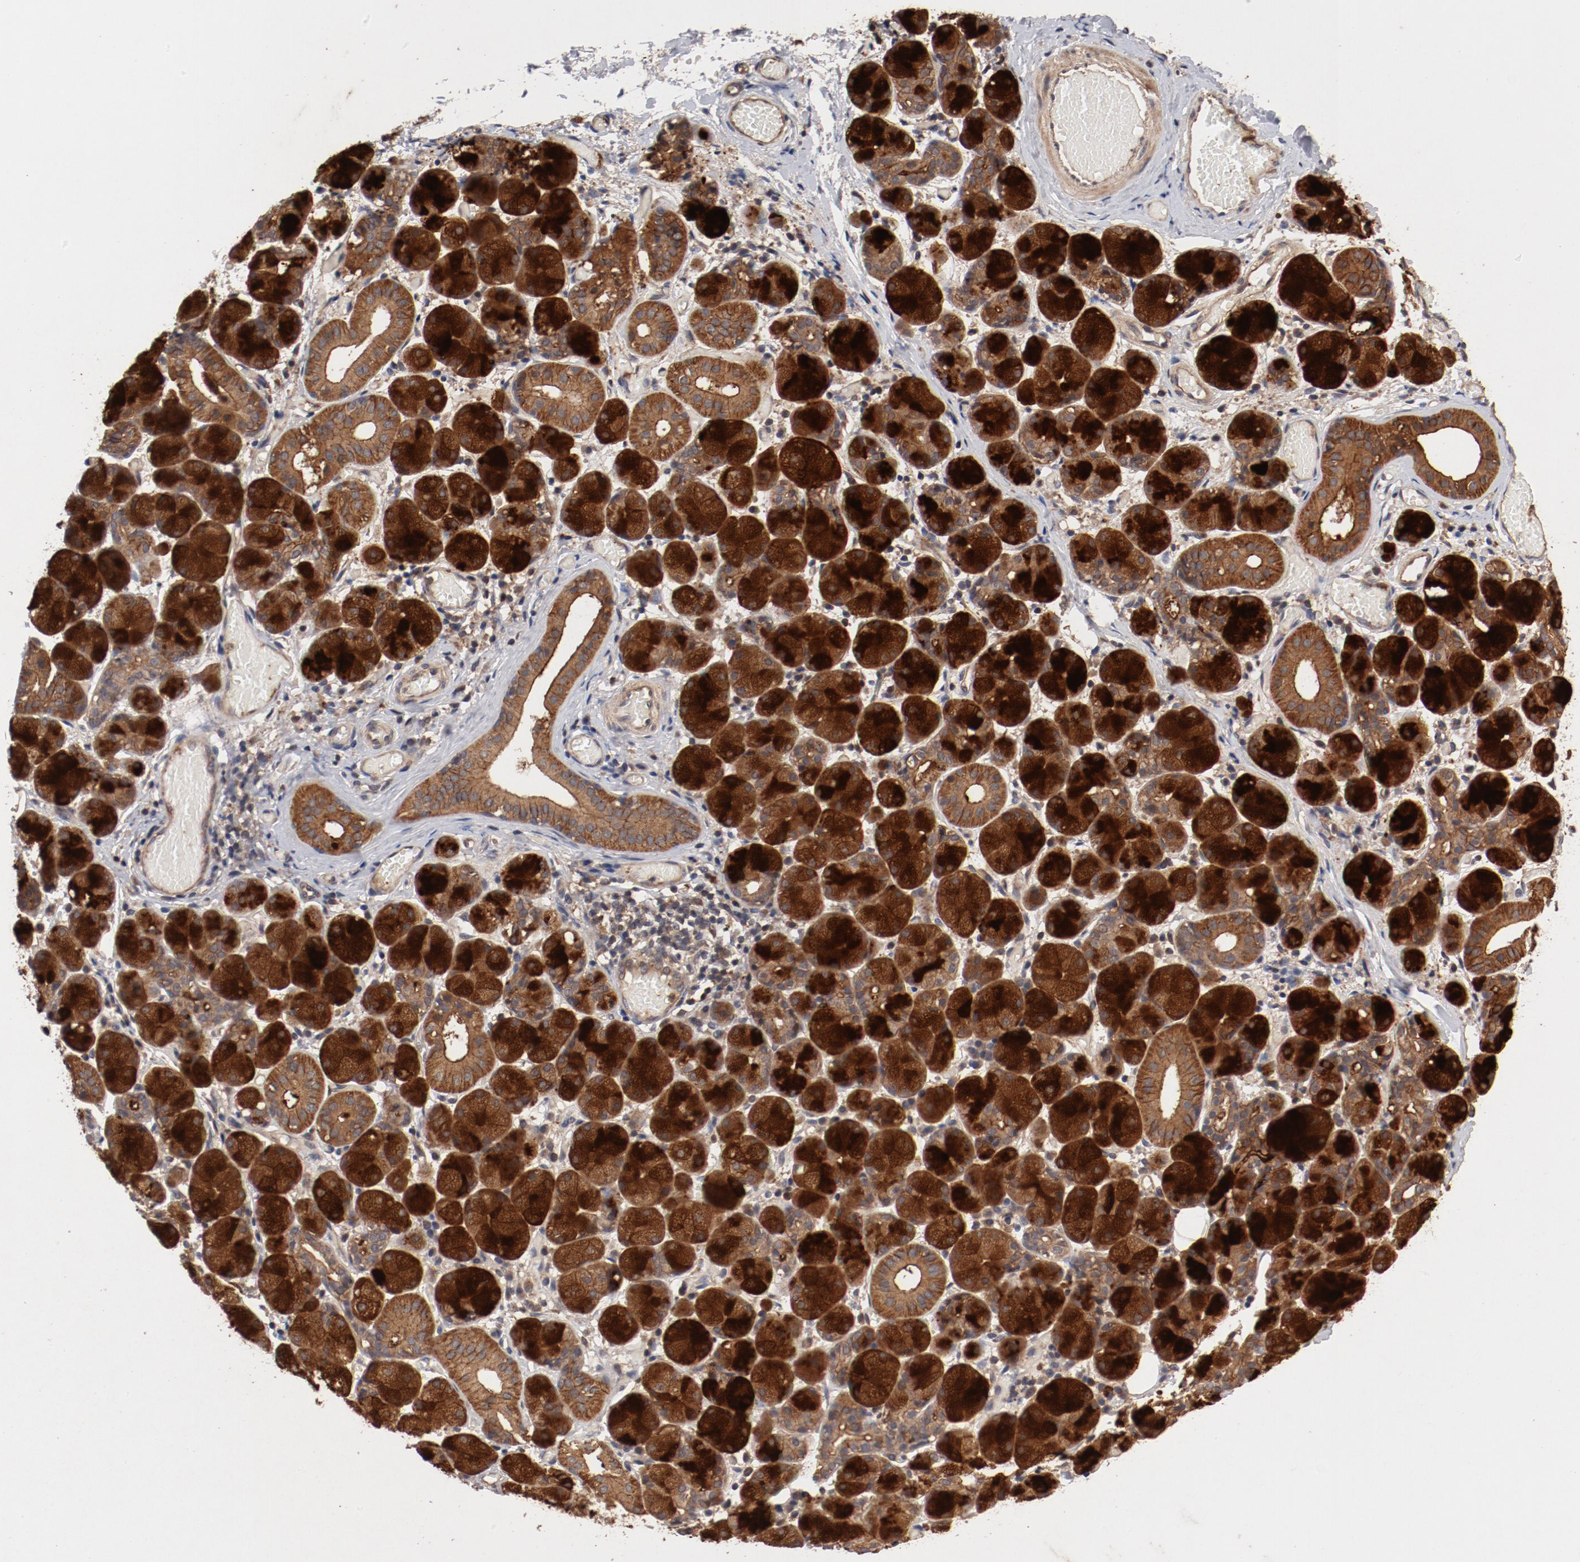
{"staining": {"intensity": "strong", "quantity": ">75%", "location": "cytoplasmic/membranous"}, "tissue": "salivary gland", "cell_type": "Glandular cells", "image_type": "normal", "snomed": [{"axis": "morphology", "description": "Normal tissue, NOS"}, {"axis": "topography", "description": "Salivary gland"}], "caption": "IHC micrograph of unremarkable human salivary gland stained for a protein (brown), which shows high levels of strong cytoplasmic/membranous positivity in about >75% of glandular cells.", "gene": "GUF1", "patient": {"sex": "female", "age": 24}}